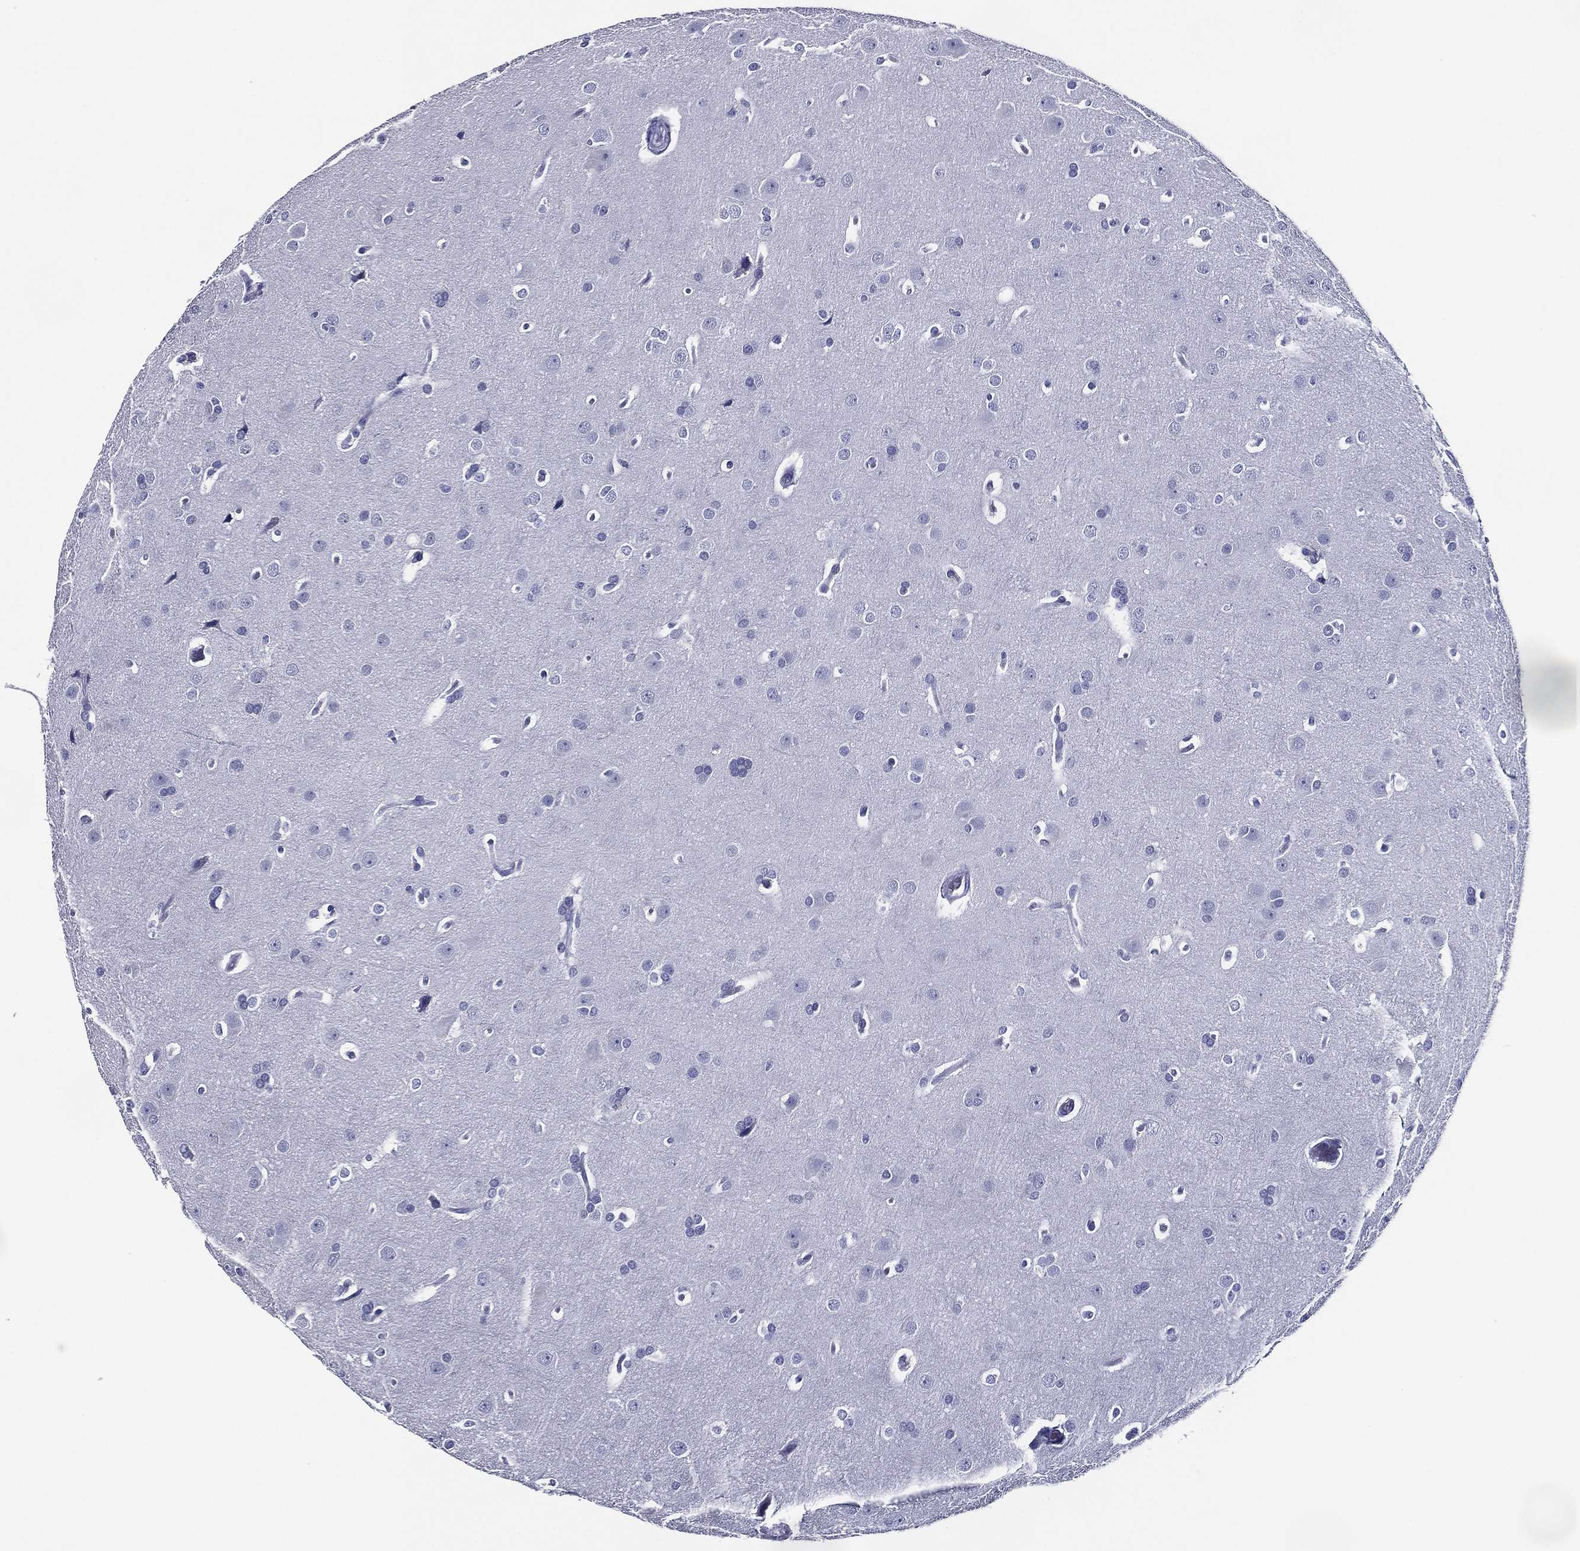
{"staining": {"intensity": "negative", "quantity": "none", "location": "none"}, "tissue": "glioma", "cell_type": "Tumor cells", "image_type": "cancer", "snomed": [{"axis": "morphology", "description": "Glioma, malignant, Low grade"}, {"axis": "topography", "description": "Brain"}], "caption": "An image of malignant glioma (low-grade) stained for a protein demonstrates no brown staining in tumor cells.", "gene": "ACE2", "patient": {"sex": "female", "age": 32}}